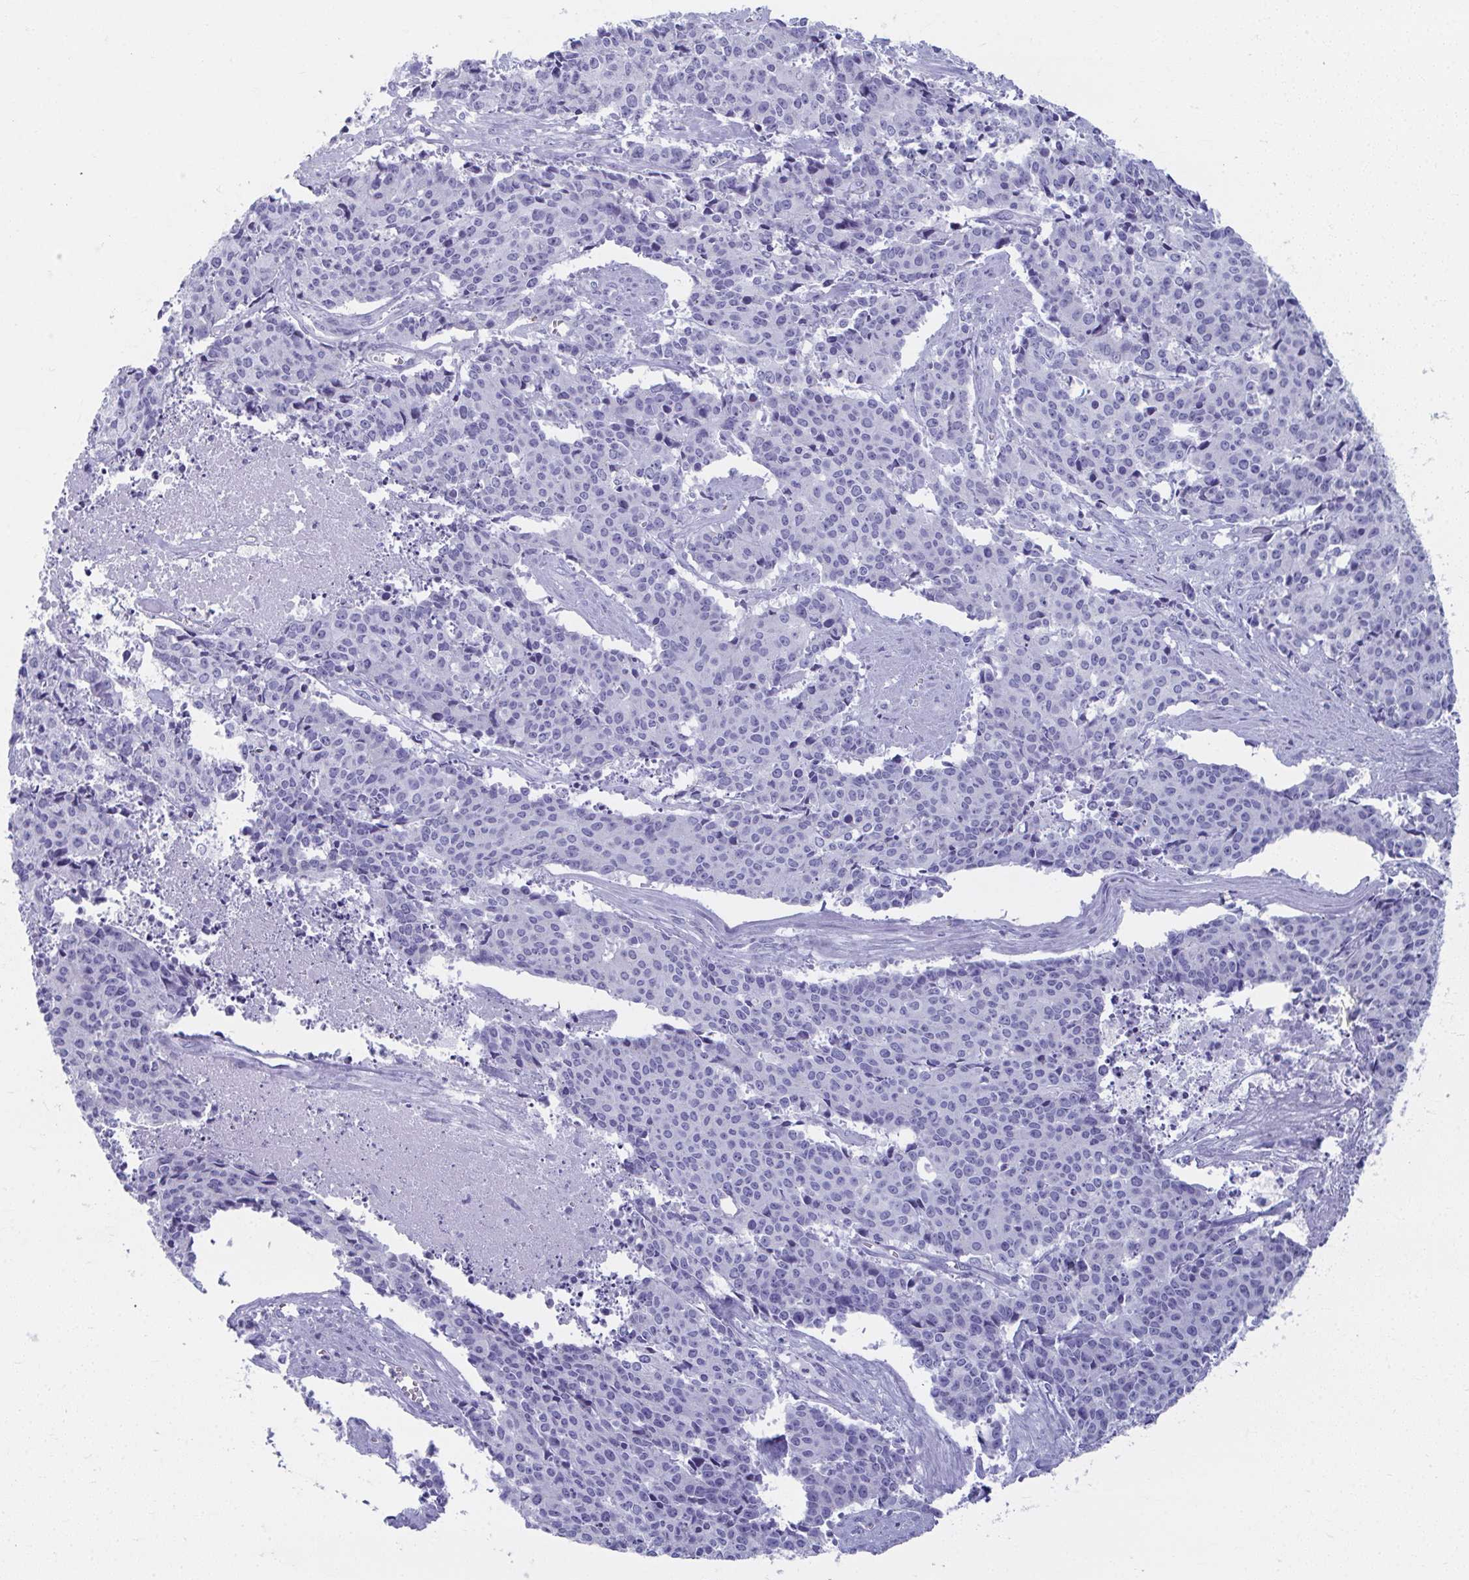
{"staining": {"intensity": "negative", "quantity": "none", "location": "none"}, "tissue": "cervical cancer", "cell_type": "Tumor cells", "image_type": "cancer", "snomed": [{"axis": "morphology", "description": "Squamous cell carcinoma, NOS"}, {"axis": "topography", "description": "Cervix"}], "caption": "Tumor cells show no significant expression in cervical cancer.", "gene": "GHRL", "patient": {"sex": "female", "age": 28}}